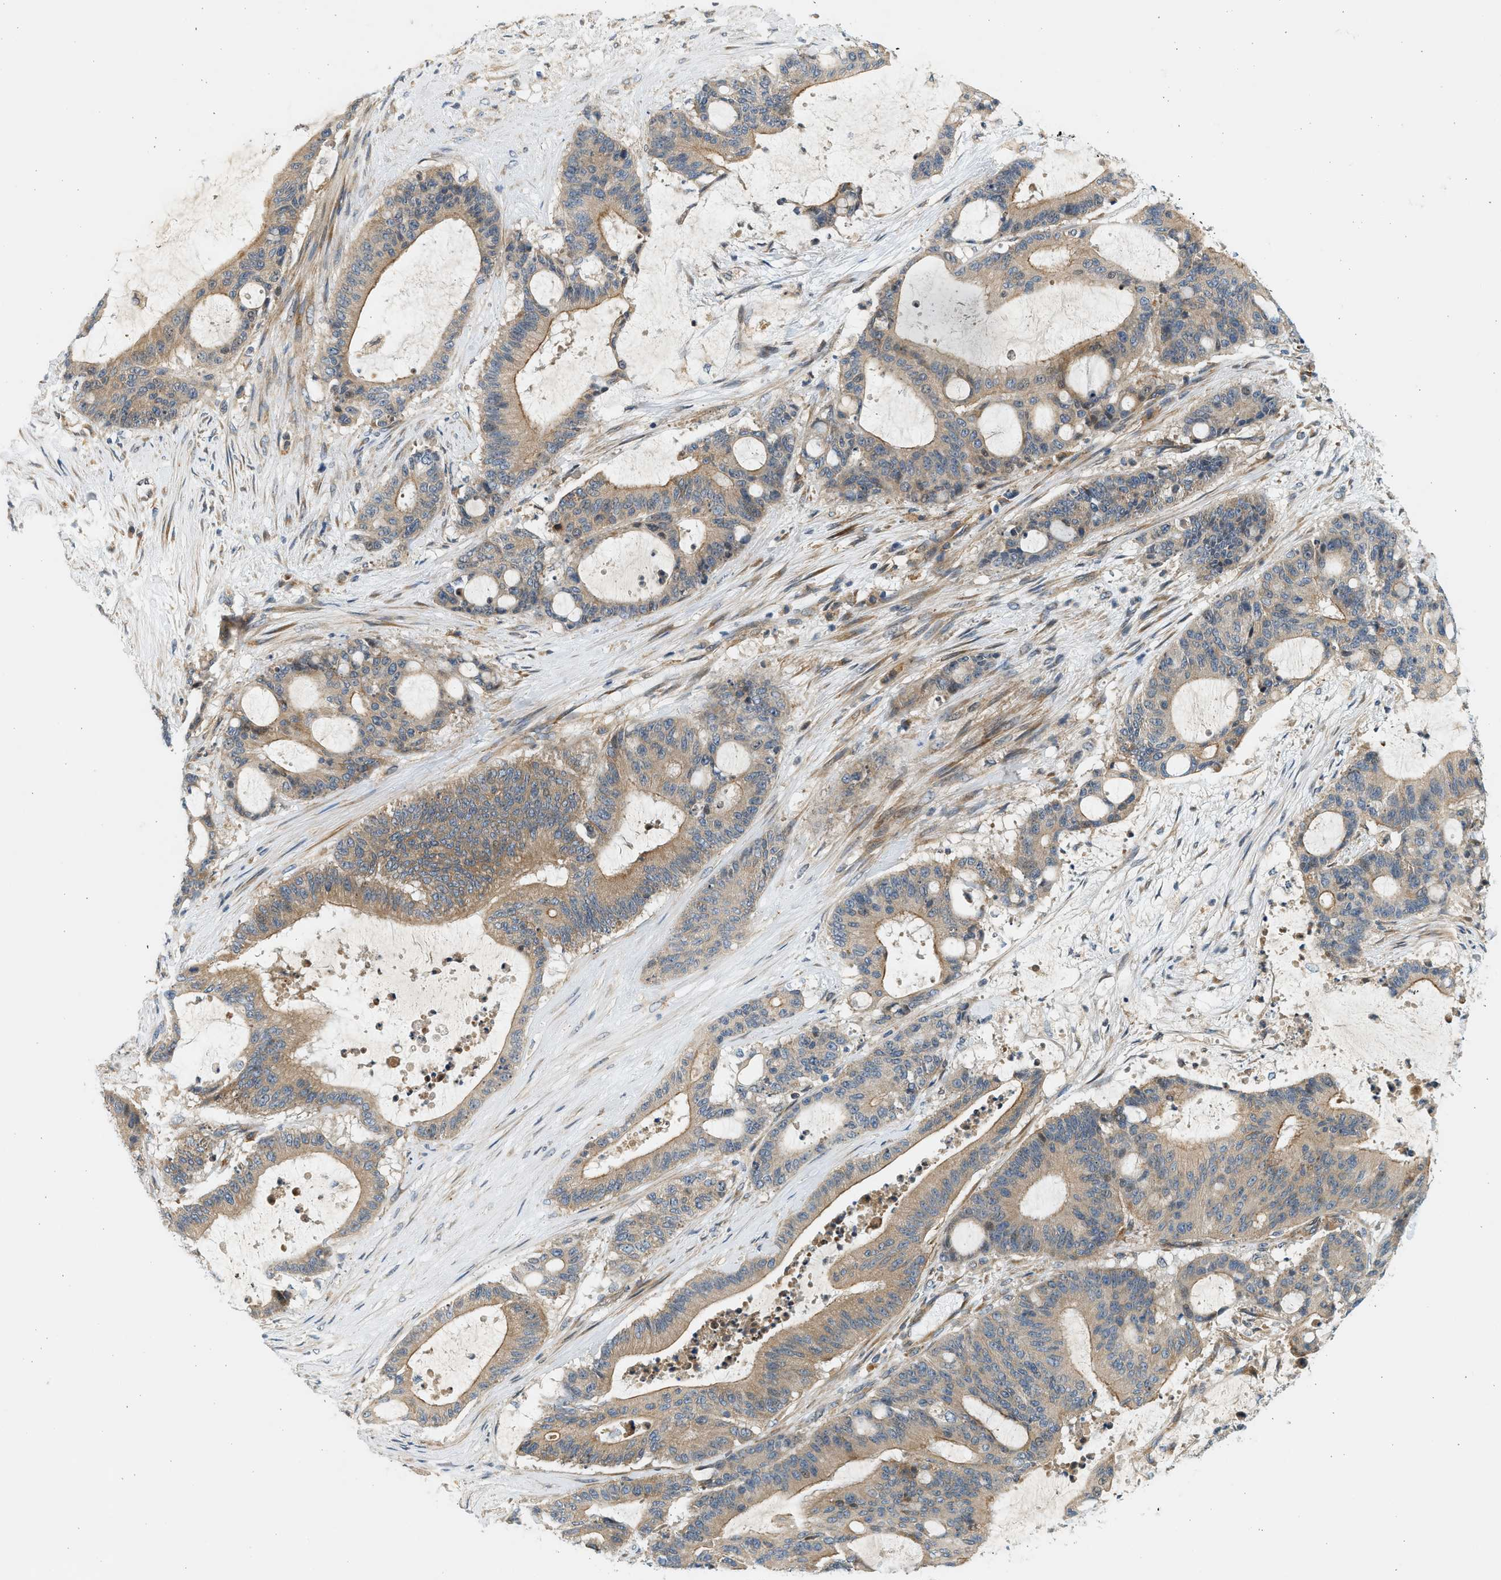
{"staining": {"intensity": "moderate", "quantity": ">75%", "location": "cytoplasmic/membranous"}, "tissue": "liver cancer", "cell_type": "Tumor cells", "image_type": "cancer", "snomed": [{"axis": "morphology", "description": "Cholangiocarcinoma"}, {"axis": "topography", "description": "Liver"}], "caption": "A brown stain labels moderate cytoplasmic/membranous staining of a protein in liver cancer tumor cells.", "gene": "KDELR2", "patient": {"sex": "female", "age": 73}}